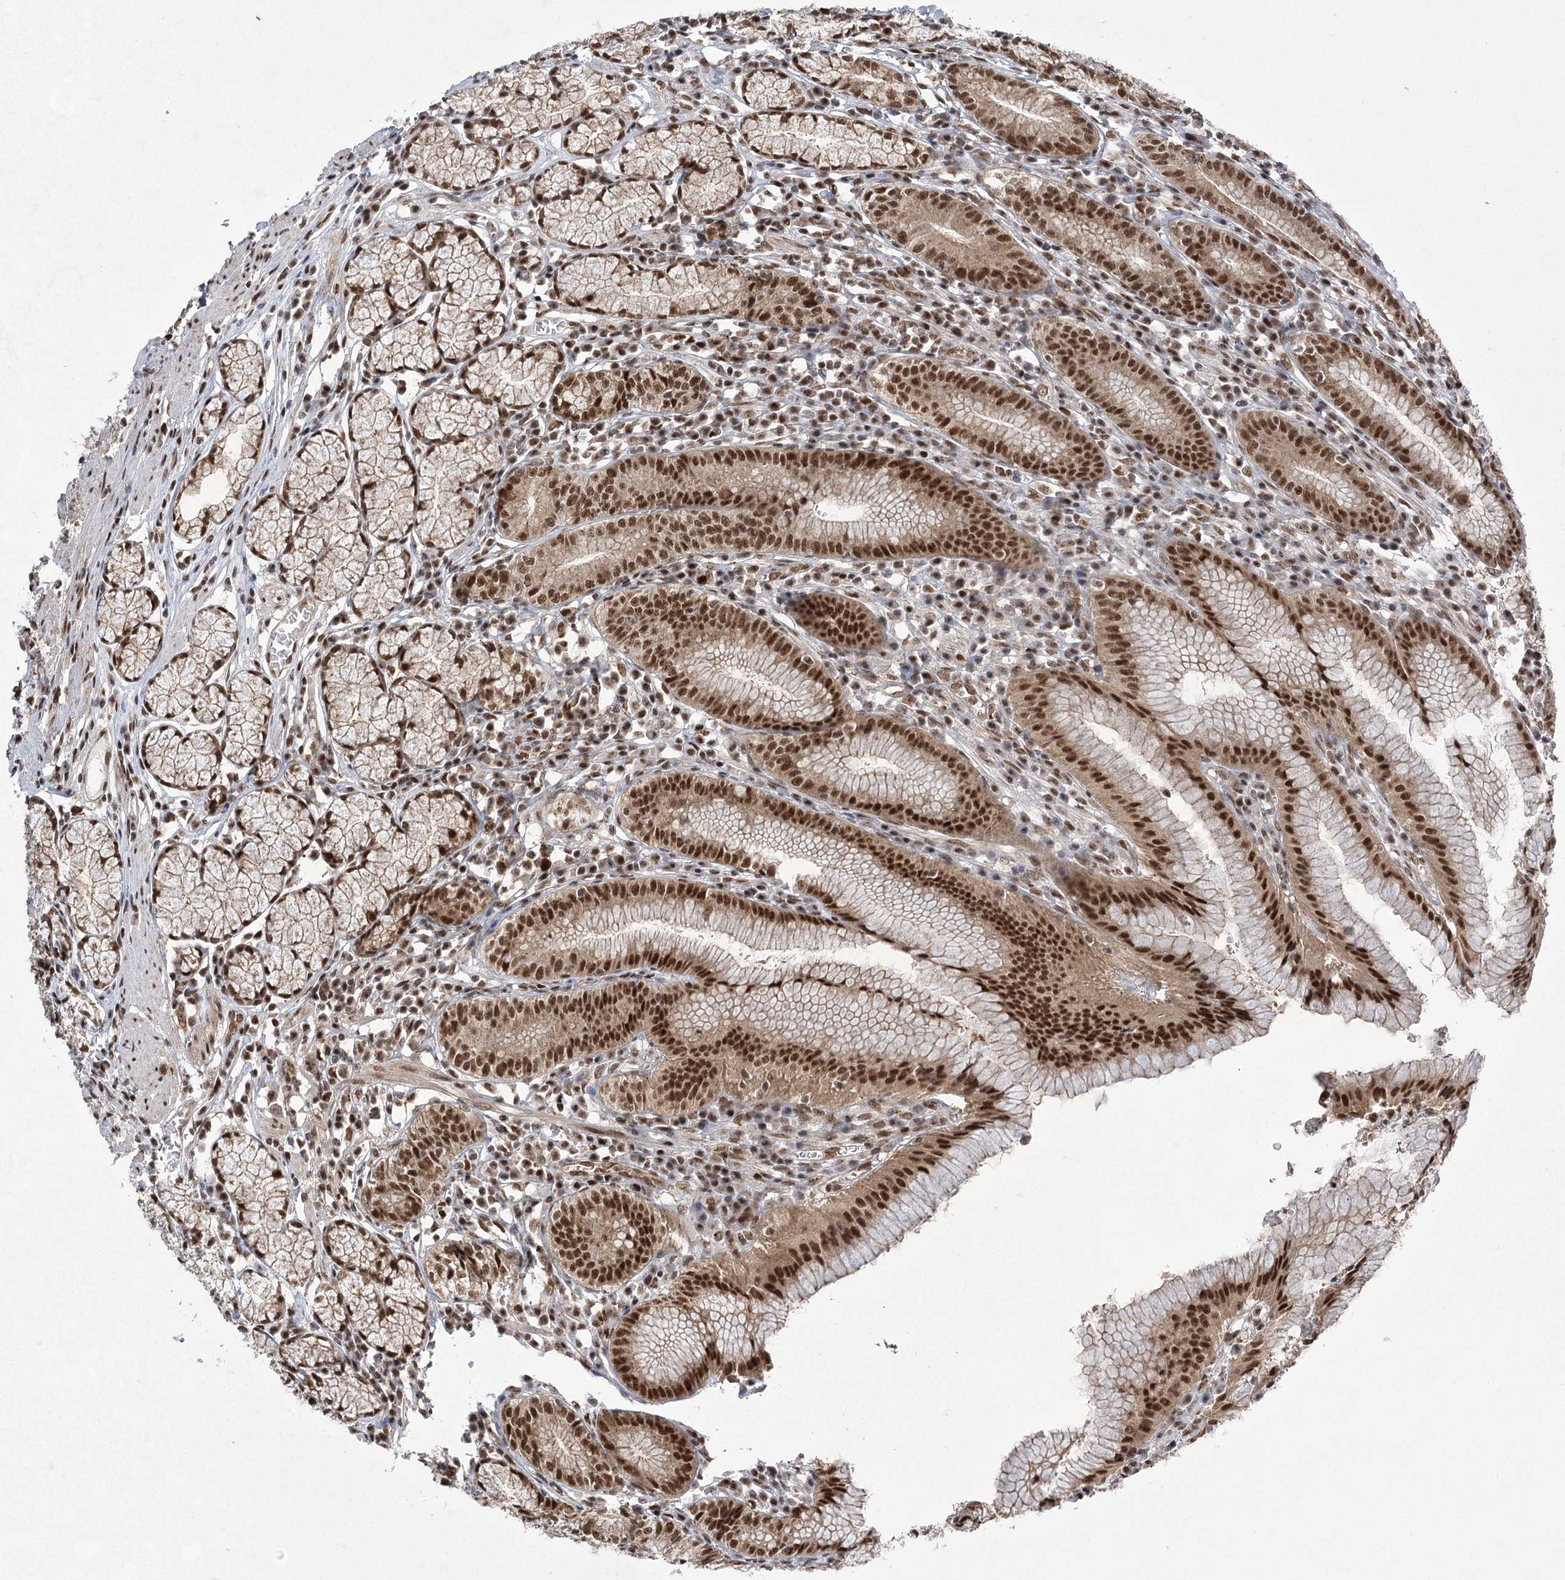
{"staining": {"intensity": "strong", "quantity": ">75%", "location": "cytoplasmic/membranous,nuclear"}, "tissue": "stomach", "cell_type": "Glandular cells", "image_type": "normal", "snomed": [{"axis": "morphology", "description": "Normal tissue, NOS"}, {"axis": "topography", "description": "Stomach"}], "caption": "A high amount of strong cytoplasmic/membranous,nuclear expression is seen in approximately >75% of glandular cells in benign stomach.", "gene": "ZCCHC8", "patient": {"sex": "male", "age": 55}}